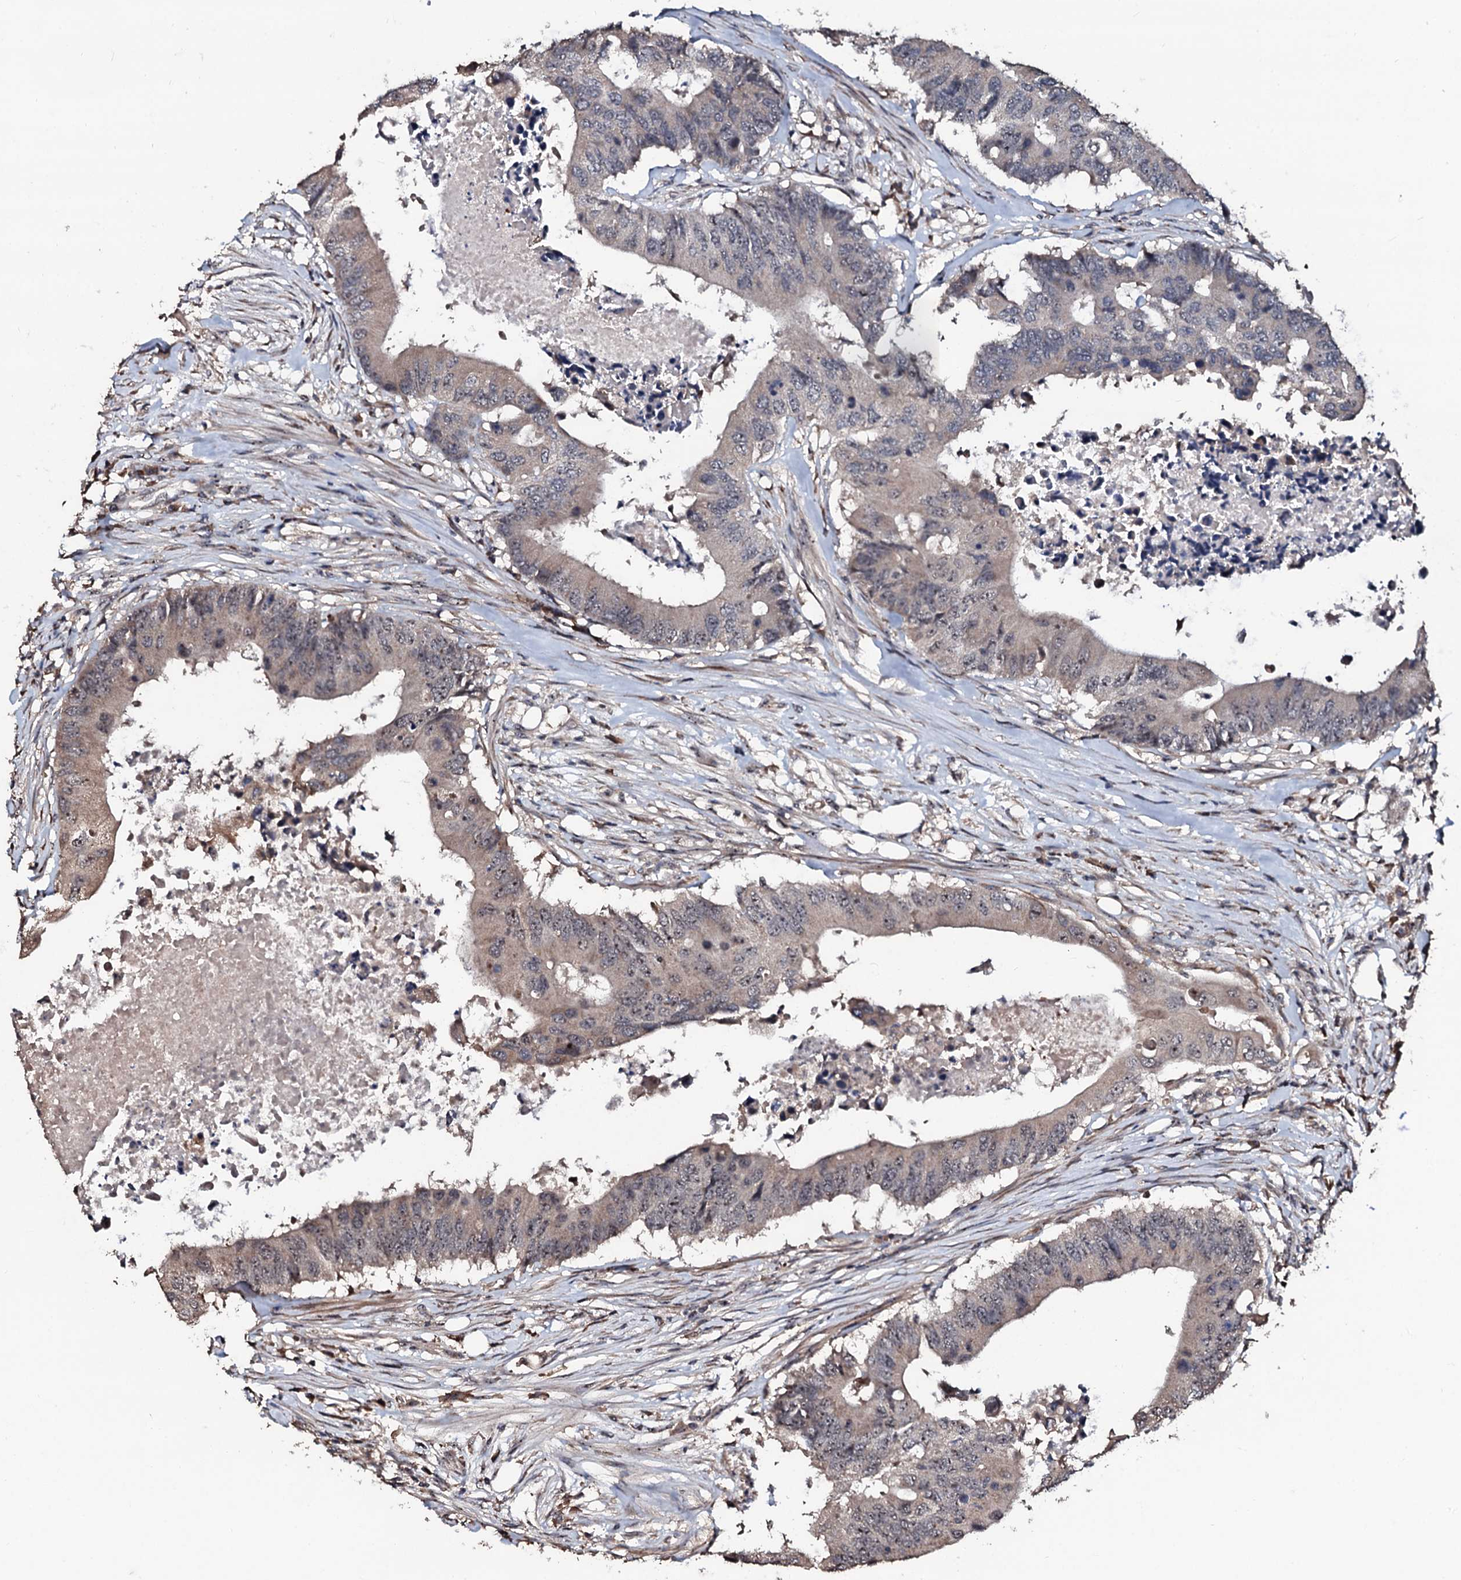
{"staining": {"intensity": "weak", "quantity": "25%-75%", "location": "cytoplasmic/membranous,nuclear"}, "tissue": "colorectal cancer", "cell_type": "Tumor cells", "image_type": "cancer", "snomed": [{"axis": "morphology", "description": "Adenocarcinoma, NOS"}, {"axis": "topography", "description": "Colon"}], "caption": "Protein expression analysis of human adenocarcinoma (colorectal) reveals weak cytoplasmic/membranous and nuclear expression in approximately 25%-75% of tumor cells.", "gene": "SUPT7L", "patient": {"sex": "male", "age": 71}}